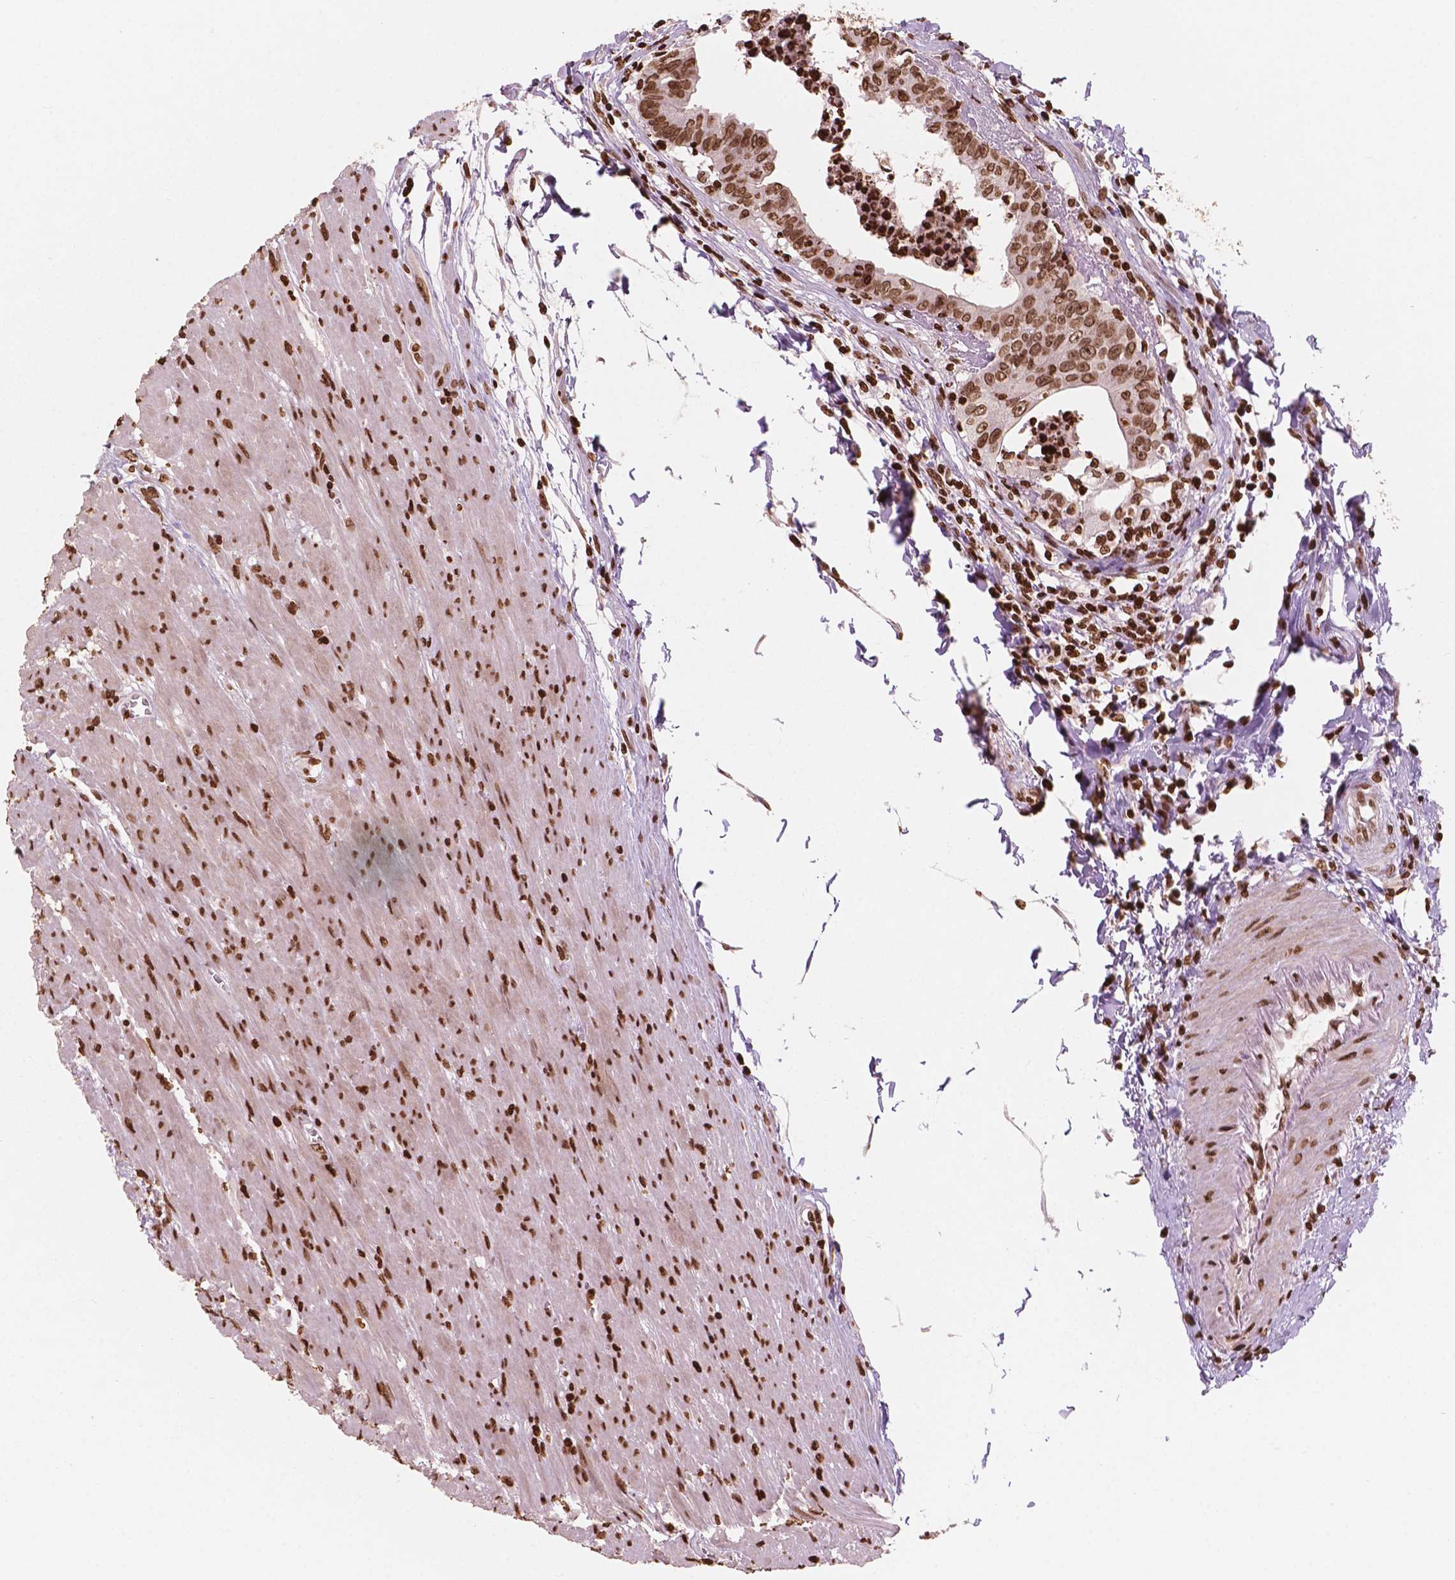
{"staining": {"intensity": "moderate", "quantity": ">75%", "location": "nuclear"}, "tissue": "colorectal cancer", "cell_type": "Tumor cells", "image_type": "cancer", "snomed": [{"axis": "morphology", "description": "Adenocarcinoma, NOS"}, {"axis": "topography", "description": "Rectum"}], "caption": "A brown stain labels moderate nuclear positivity of a protein in adenocarcinoma (colorectal) tumor cells.", "gene": "H3C7", "patient": {"sex": "female", "age": 62}}